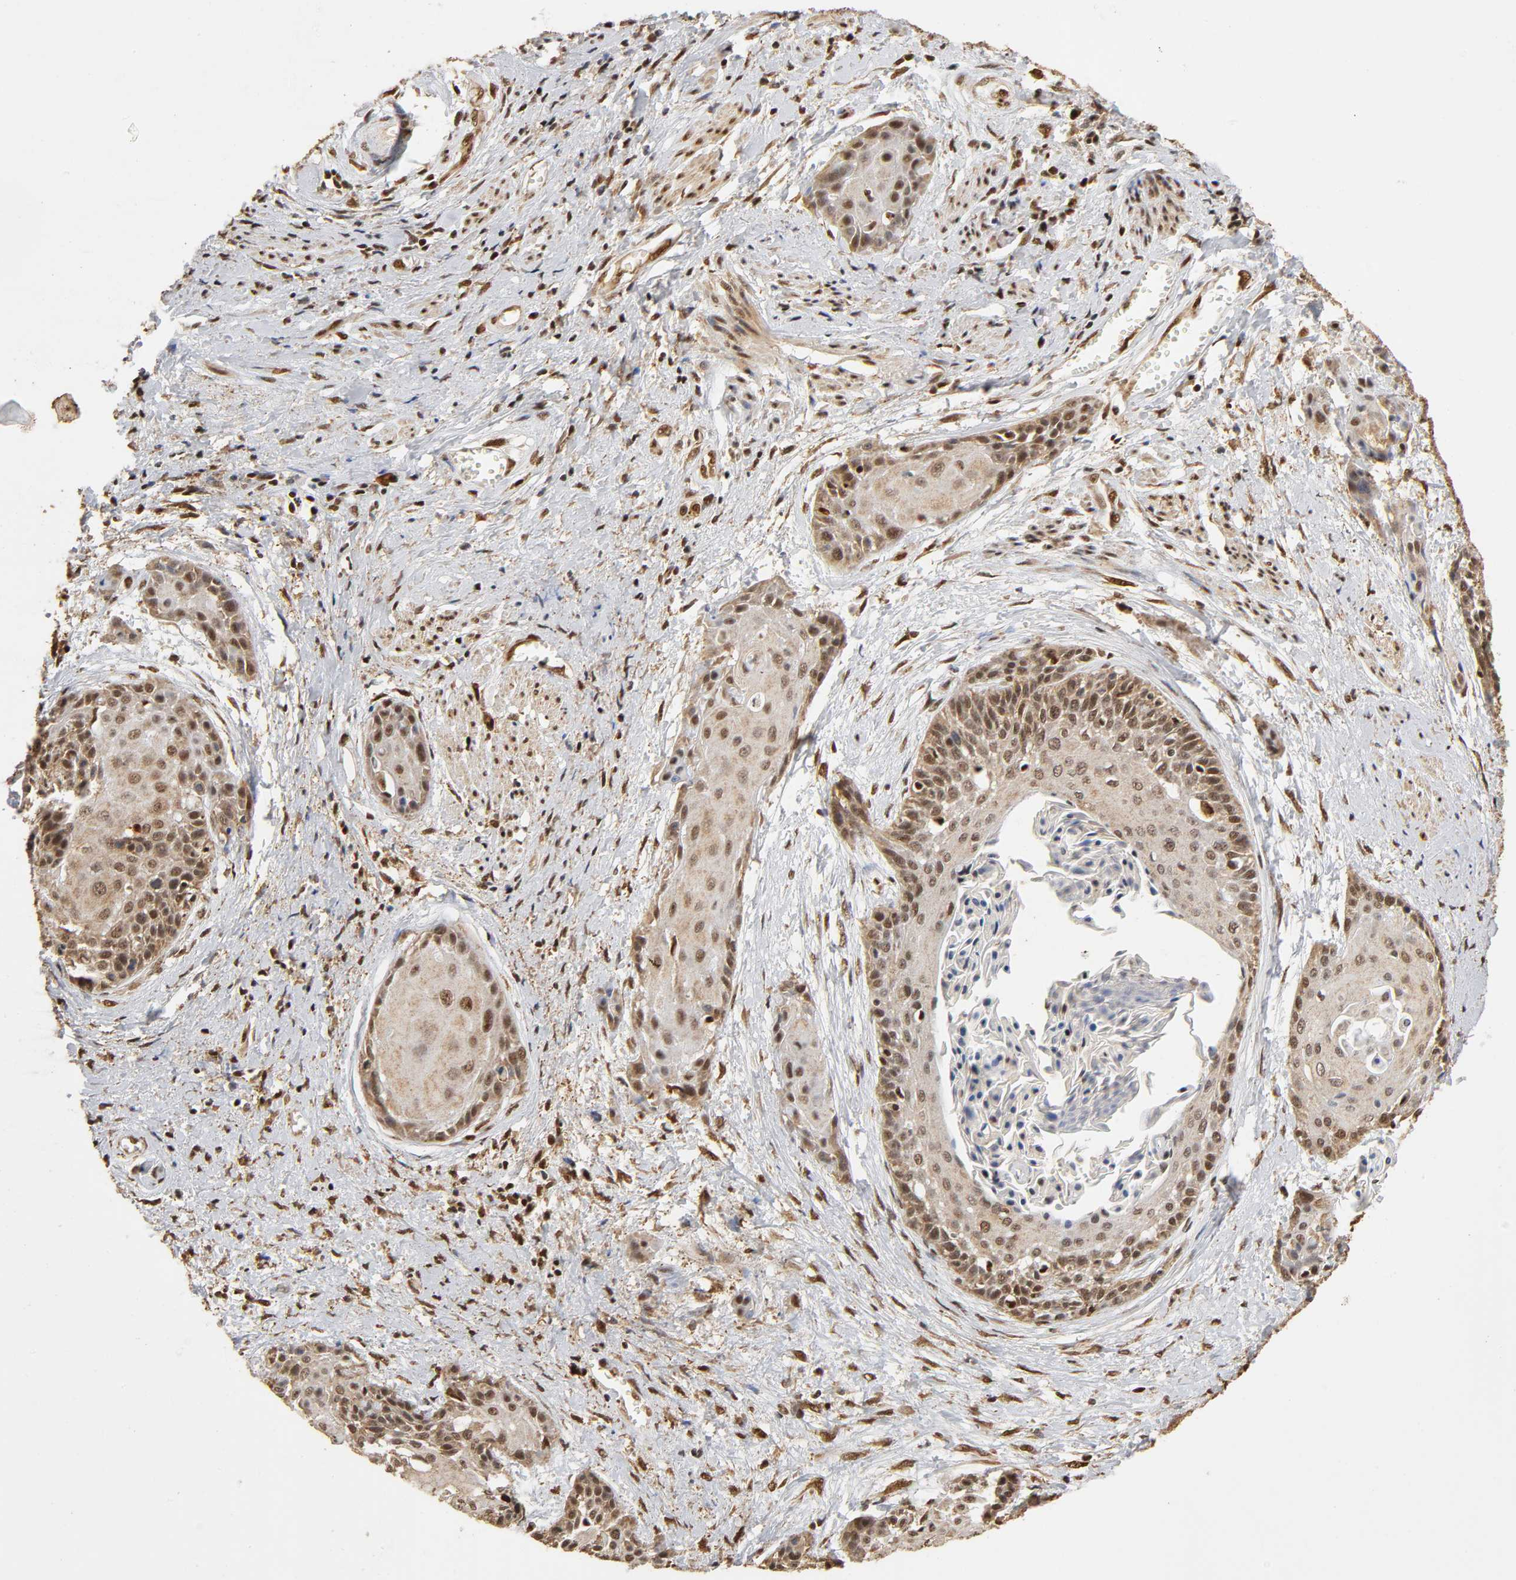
{"staining": {"intensity": "moderate", "quantity": ">75%", "location": "cytoplasmic/membranous,nuclear"}, "tissue": "cervical cancer", "cell_type": "Tumor cells", "image_type": "cancer", "snomed": [{"axis": "morphology", "description": "Squamous cell carcinoma, NOS"}, {"axis": "topography", "description": "Cervix"}], "caption": "About >75% of tumor cells in human squamous cell carcinoma (cervical) reveal moderate cytoplasmic/membranous and nuclear protein positivity as visualized by brown immunohistochemical staining.", "gene": "RNF122", "patient": {"sex": "female", "age": 57}}